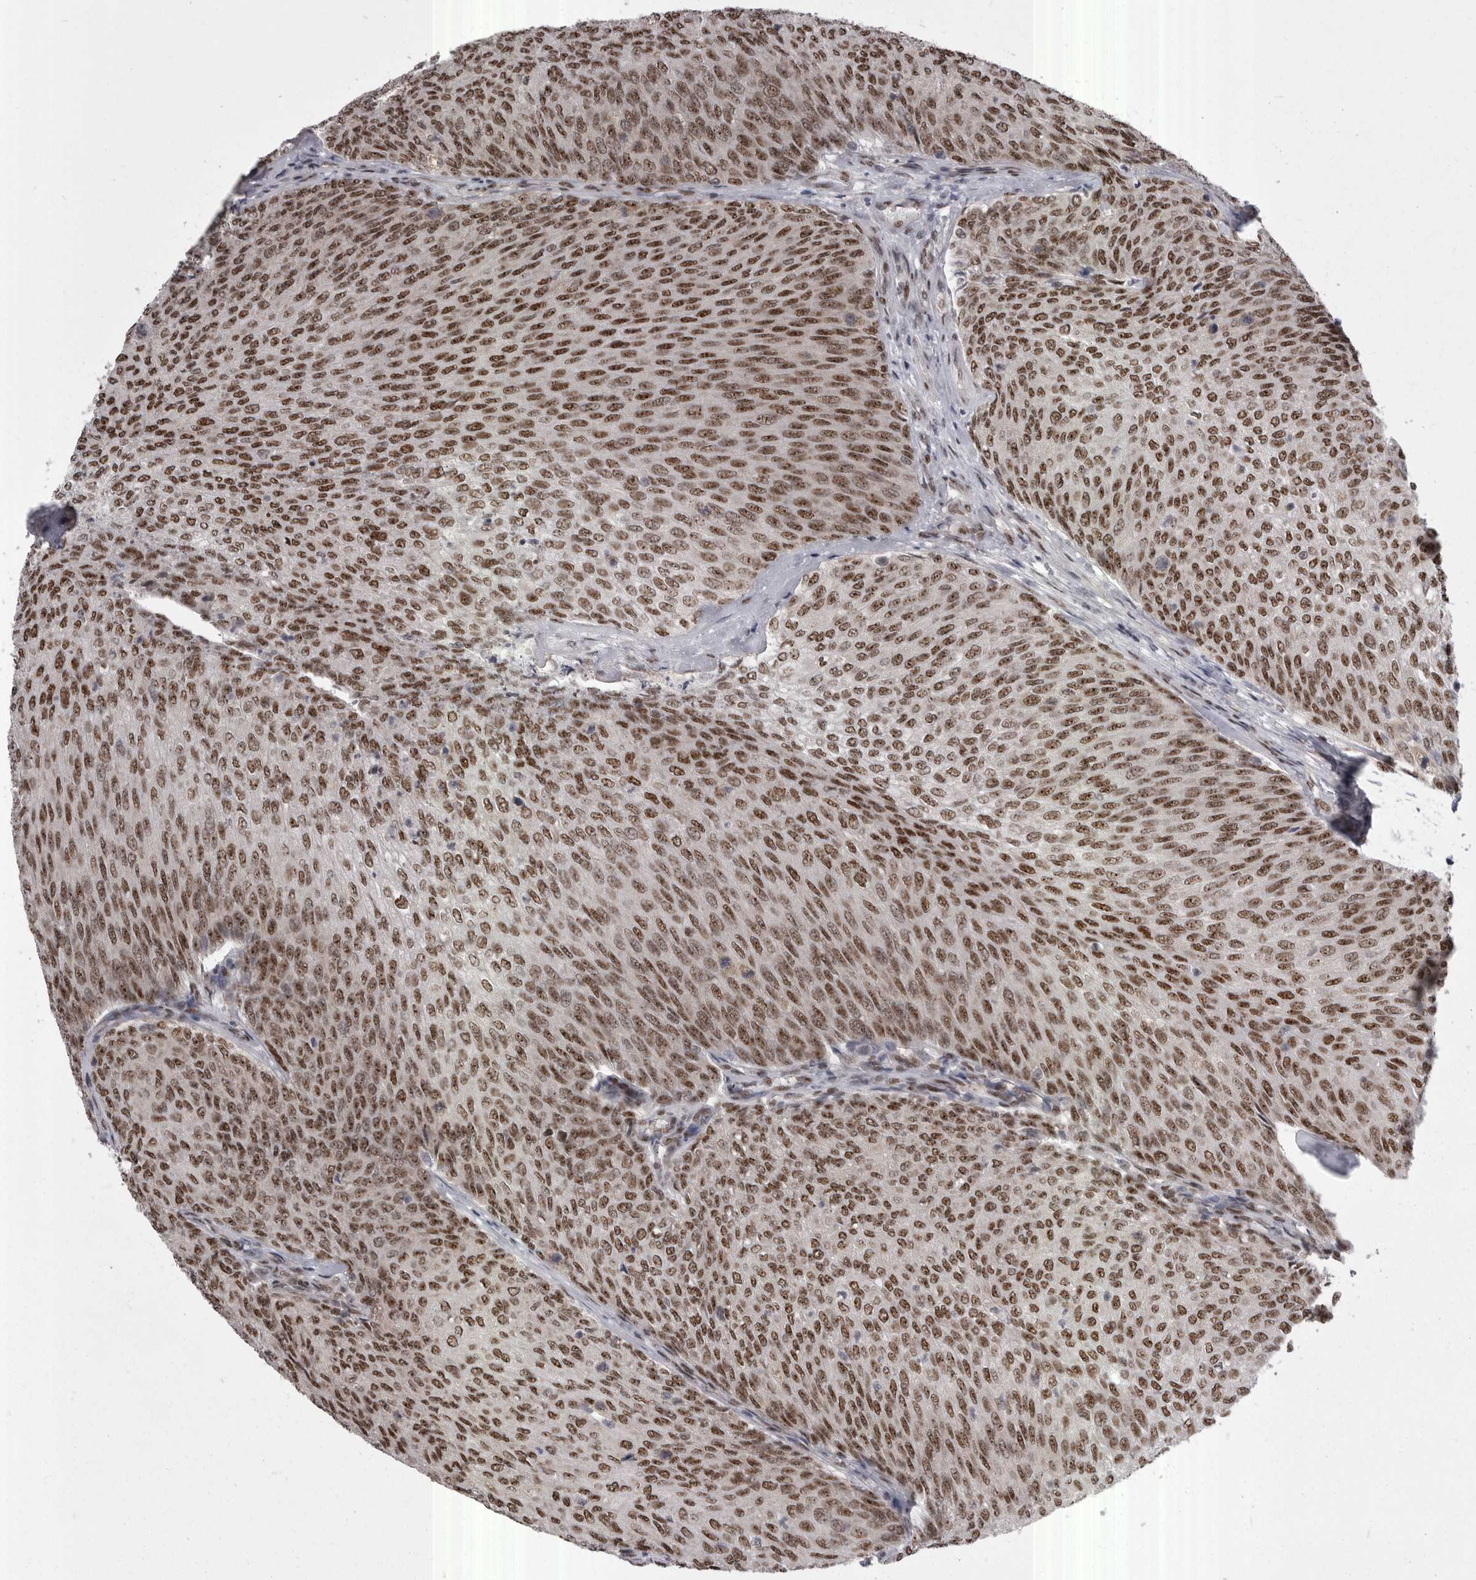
{"staining": {"intensity": "strong", "quantity": ">75%", "location": "nuclear"}, "tissue": "urothelial cancer", "cell_type": "Tumor cells", "image_type": "cancer", "snomed": [{"axis": "morphology", "description": "Urothelial carcinoma, Low grade"}, {"axis": "topography", "description": "Urinary bladder"}], "caption": "This histopathology image shows immunohistochemistry (IHC) staining of human urothelial carcinoma (low-grade), with high strong nuclear staining in approximately >75% of tumor cells.", "gene": "MEPCE", "patient": {"sex": "female", "age": 79}}